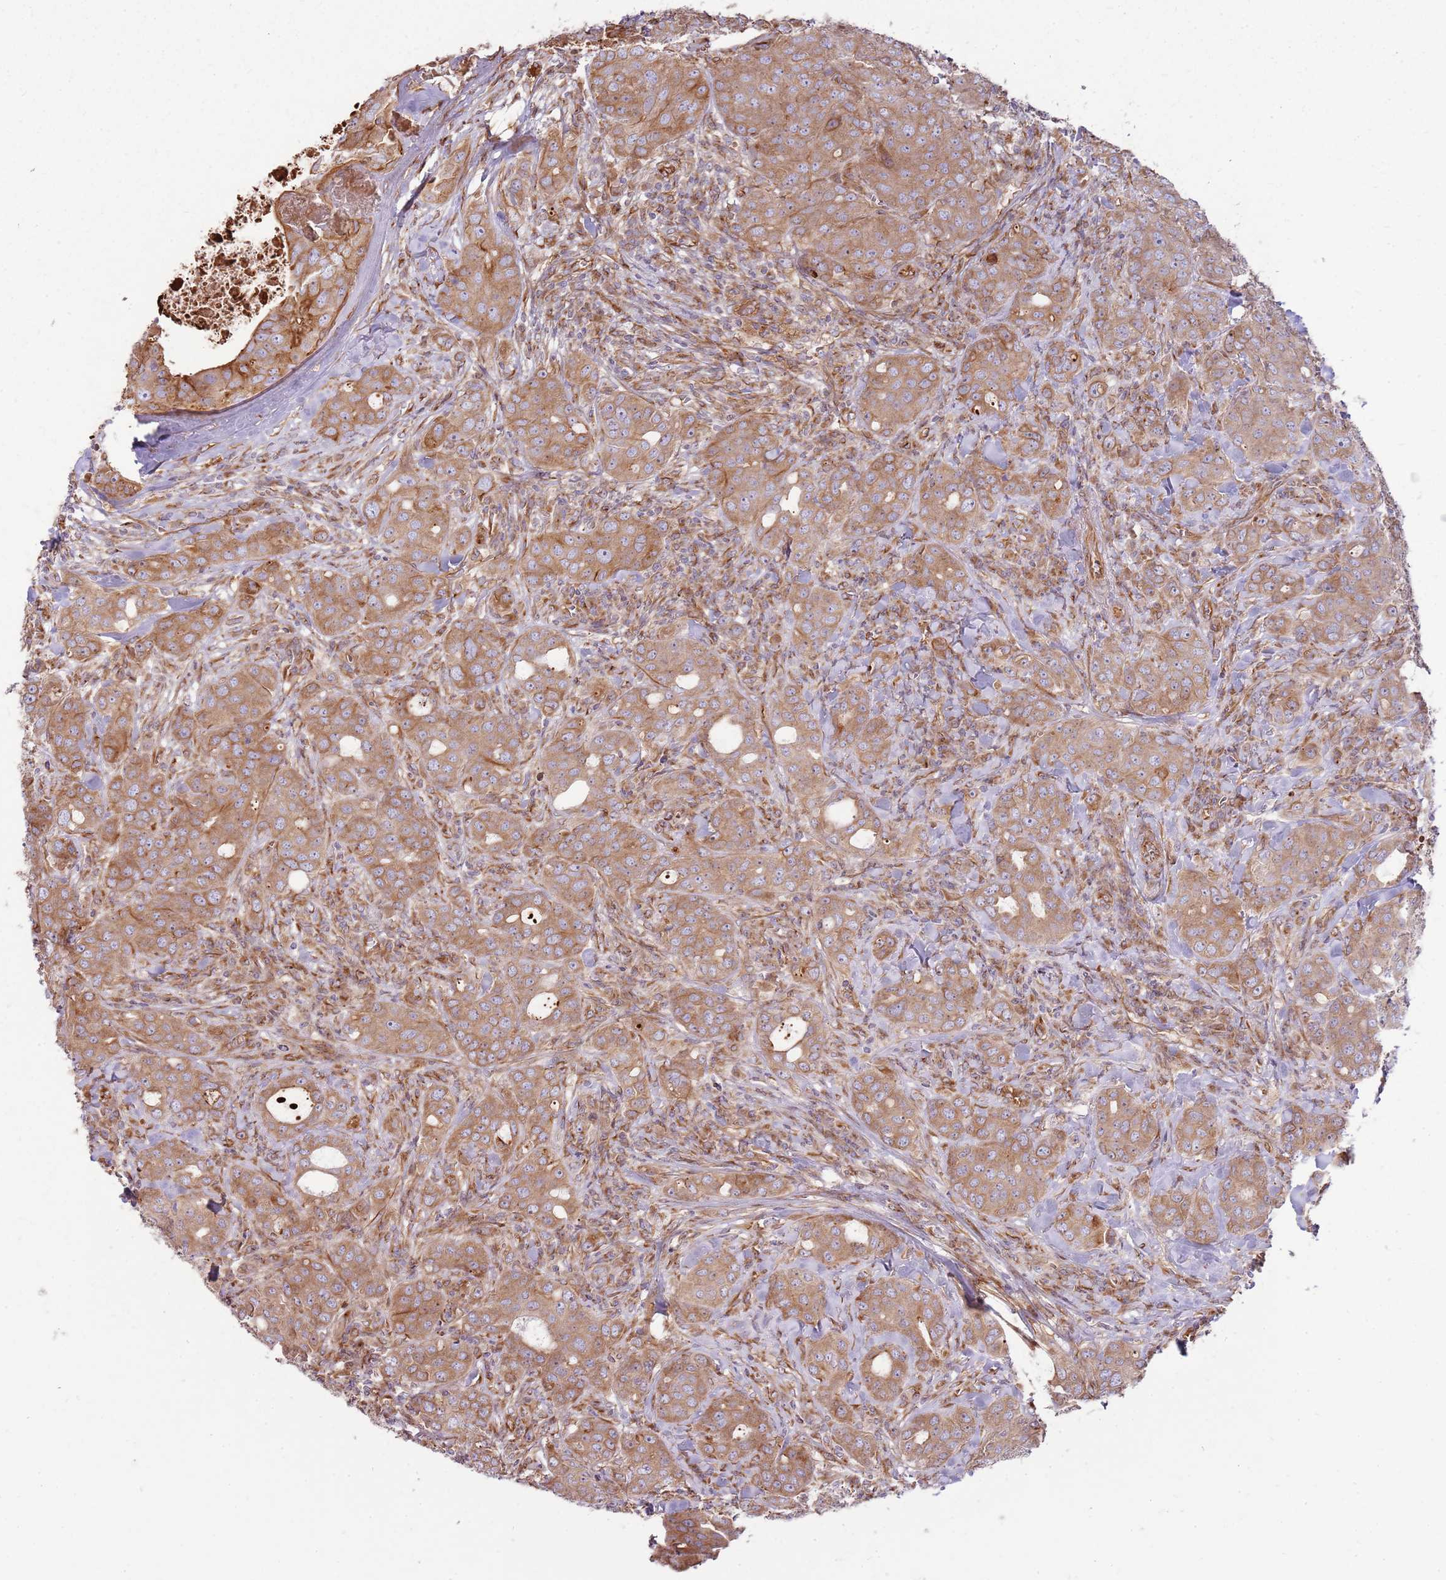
{"staining": {"intensity": "moderate", "quantity": ">75%", "location": "cytoplasmic/membranous"}, "tissue": "breast cancer", "cell_type": "Tumor cells", "image_type": "cancer", "snomed": [{"axis": "morphology", "description": "Duct carcinoma"}, {"axis": "topography", "description": "Breast"}], "caption": "Immunohistochemistry (IHC) histopathology image of neoplastic tissue: breast cancer (invasive ductal carcinoma) stained using immunohistochemistry reveals medium levels of moderate protein expression localized specifically in the cytoplasmic/membranous of tumor cells, appearing as a cytoplasmic/membranous brown color.", "gene": "EMC1", "patient": {"sex": "female", "age": 43}}